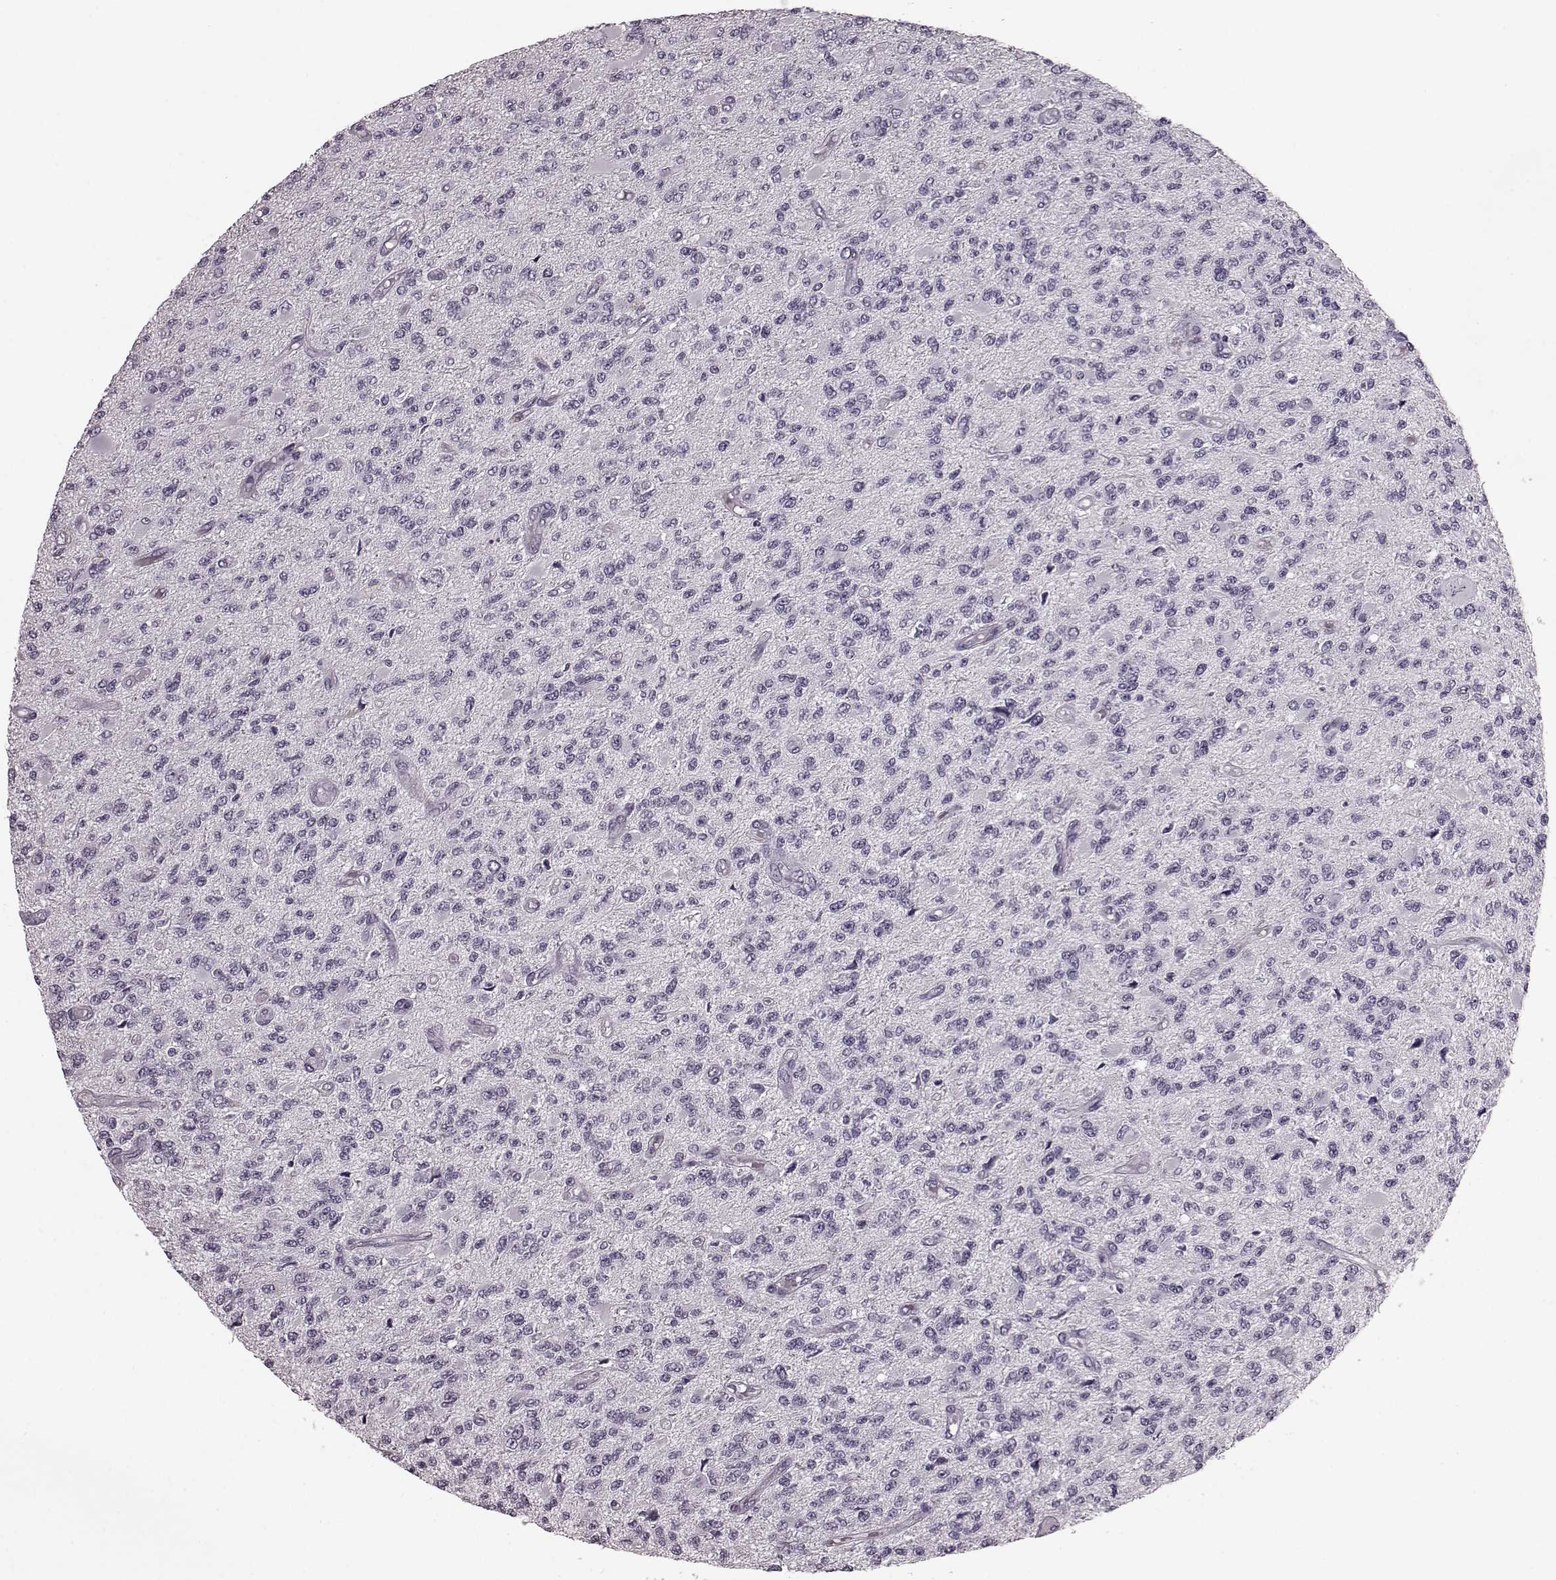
{"staining": {"intensity": "negative", "quantity": "none", "location": "none"}, "tissue": "glioma", "cell_type": "Tumor cells", "image_type": "cancer", "snomed": [{"axis": "morphology", "description": "Glioma, malignant, High grade"}, {"axis": "topography", "description": "Brain"}], "caption": "High magnification brightfield microscopy of glioma stained with DAB (brown) and counterstained with hematoxylin (blue): tumor cells show no significant staining.", "gene": "CST7", "patient": {"sex": "female", "age": 63}}